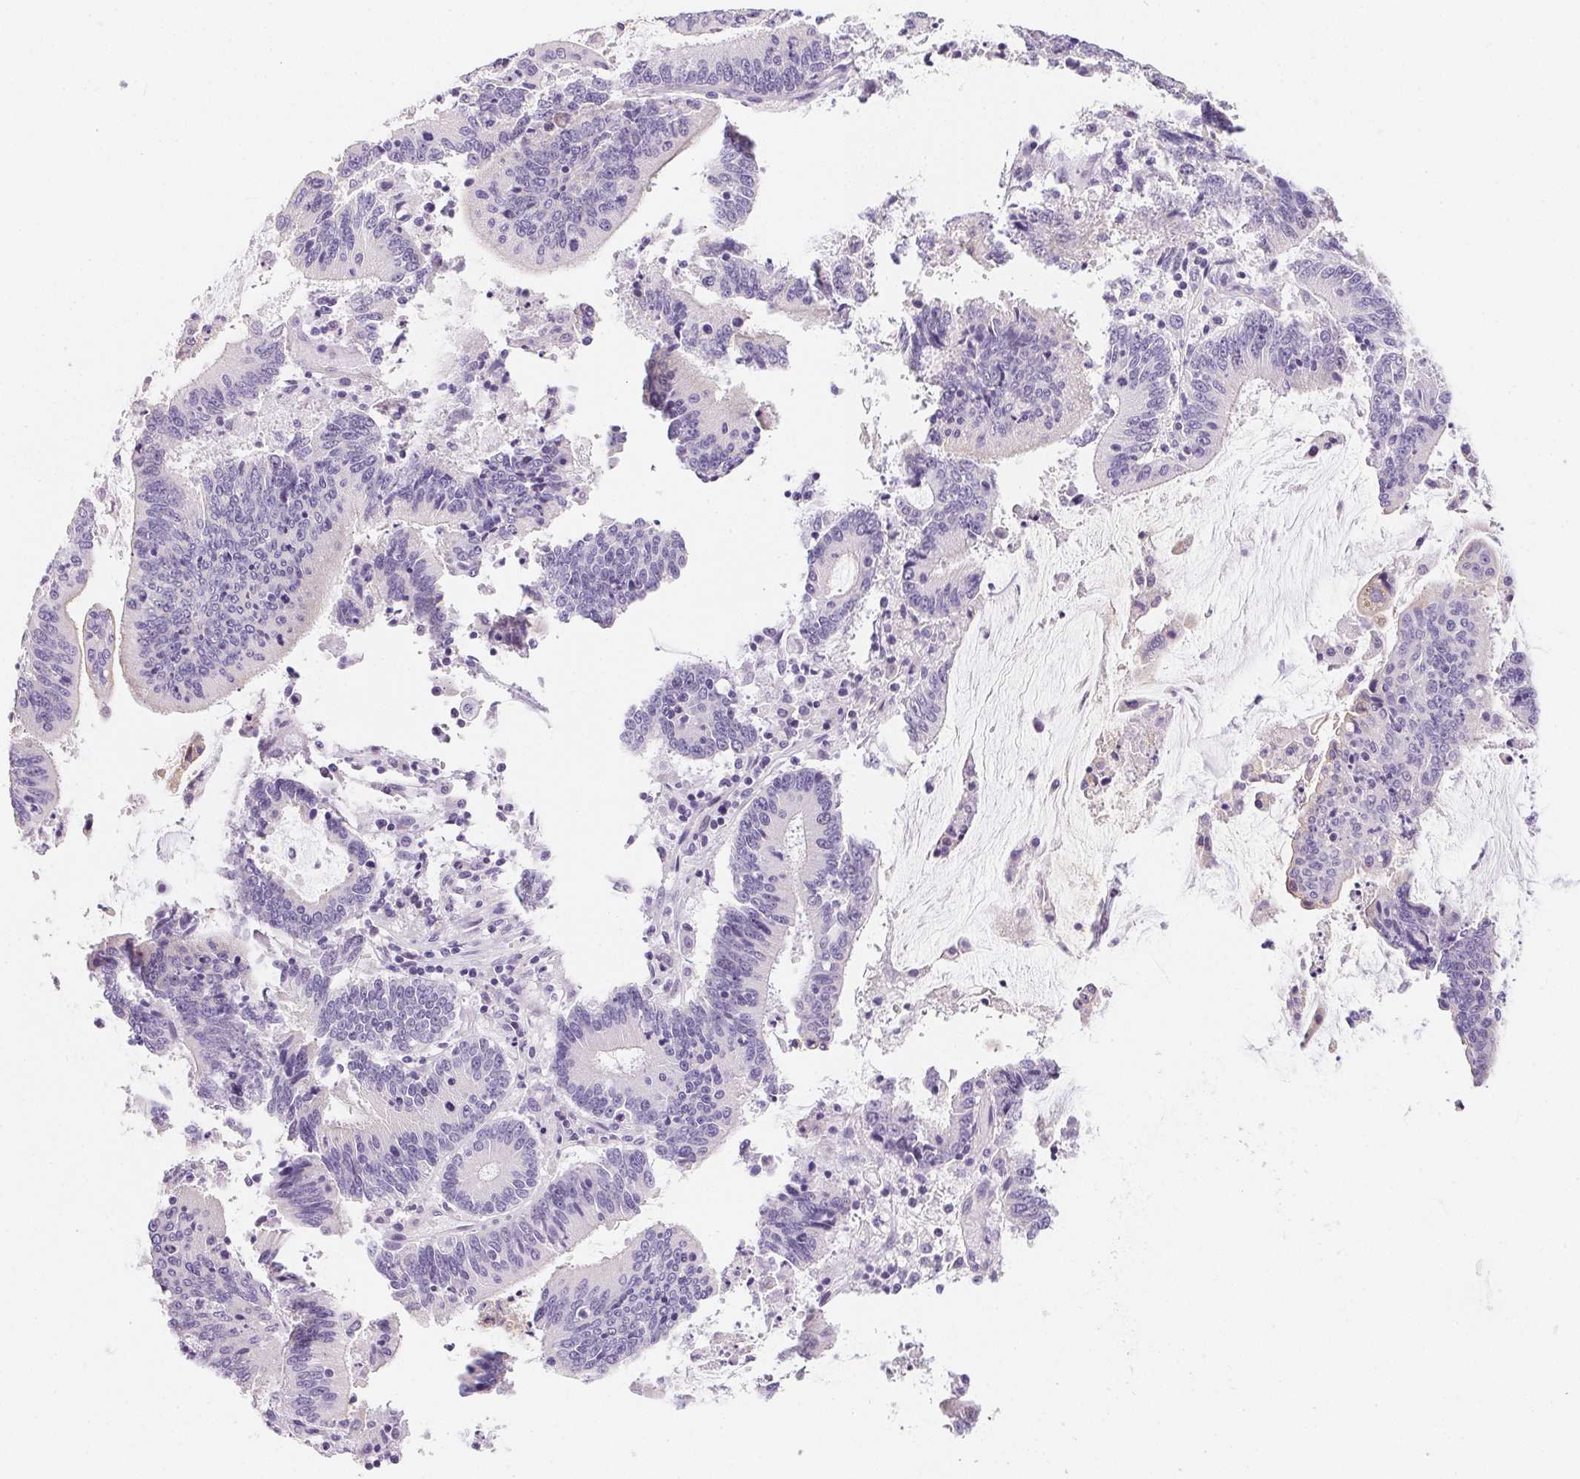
{"staining": {"intensity": "negative", "quantity": "none", "location": "none"}, "tissue": "stomach cancer", "cell_type": "Tumor cells", "image_type": "cancer", "snomed": [{"axis": "morphology", "description": "Adenocarcinoma, NOS"}, {"axis": "topography", "description": "Stomach, upper"}], "caption": "Immunohistochemistry (IHC) photomicrograph of neoplastic tissue: adenocarcinoma (stomach) stained with DAB demonstrates no significant protein staining in tumor cells. (Stains: DAB immunohistochemistry (IHC) with hematoxylin counter stain, Microscopy: brightfield microscopy at high magnification).", "gene": "AQP5", "patient": {"sex": "male", "age": 68}}